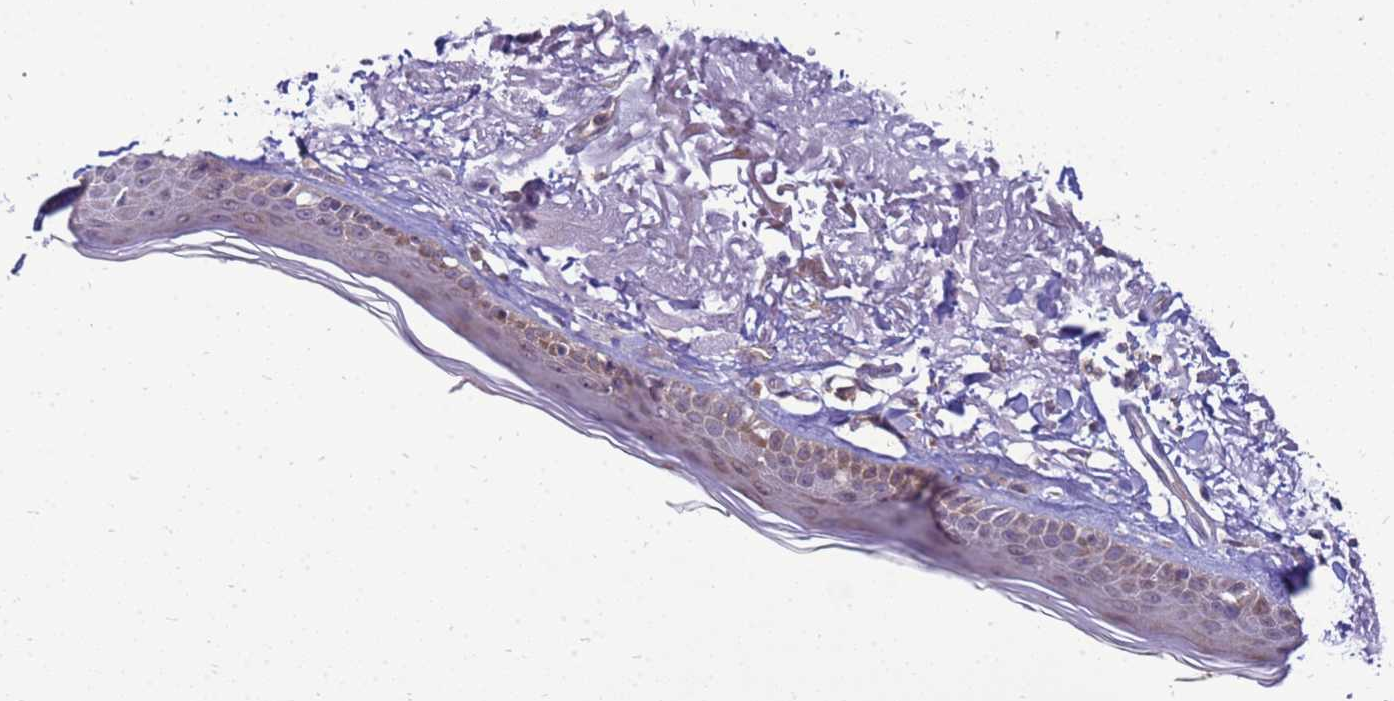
{"staining": {"intensity": "weak", "quantity": "25%-75%", "location": "cytoplasmic/membranous"}, "tissue": "skin", "cell_type": "Keratinocytes", "image_type": "normal", "snomed": [{"axis": "morphology", "description": "Normal tissue, NOS"}, {"axis": "topography", "description": "Skin"}, {"axis": "topography", "description": "Skeletal muscle"}], "caption": "Immunohistochemistry (IHC) micrograph of unremarkable skin: human skin stained using IHC exhibits low levels of weak protein expression localized specifically in the cytoplasmic/membranous of keratinocytes, appearing as a cytoplasmic/membranous brown color.", "gene": "C12orf43", "patient": {"sex": "male", "age": 83}}